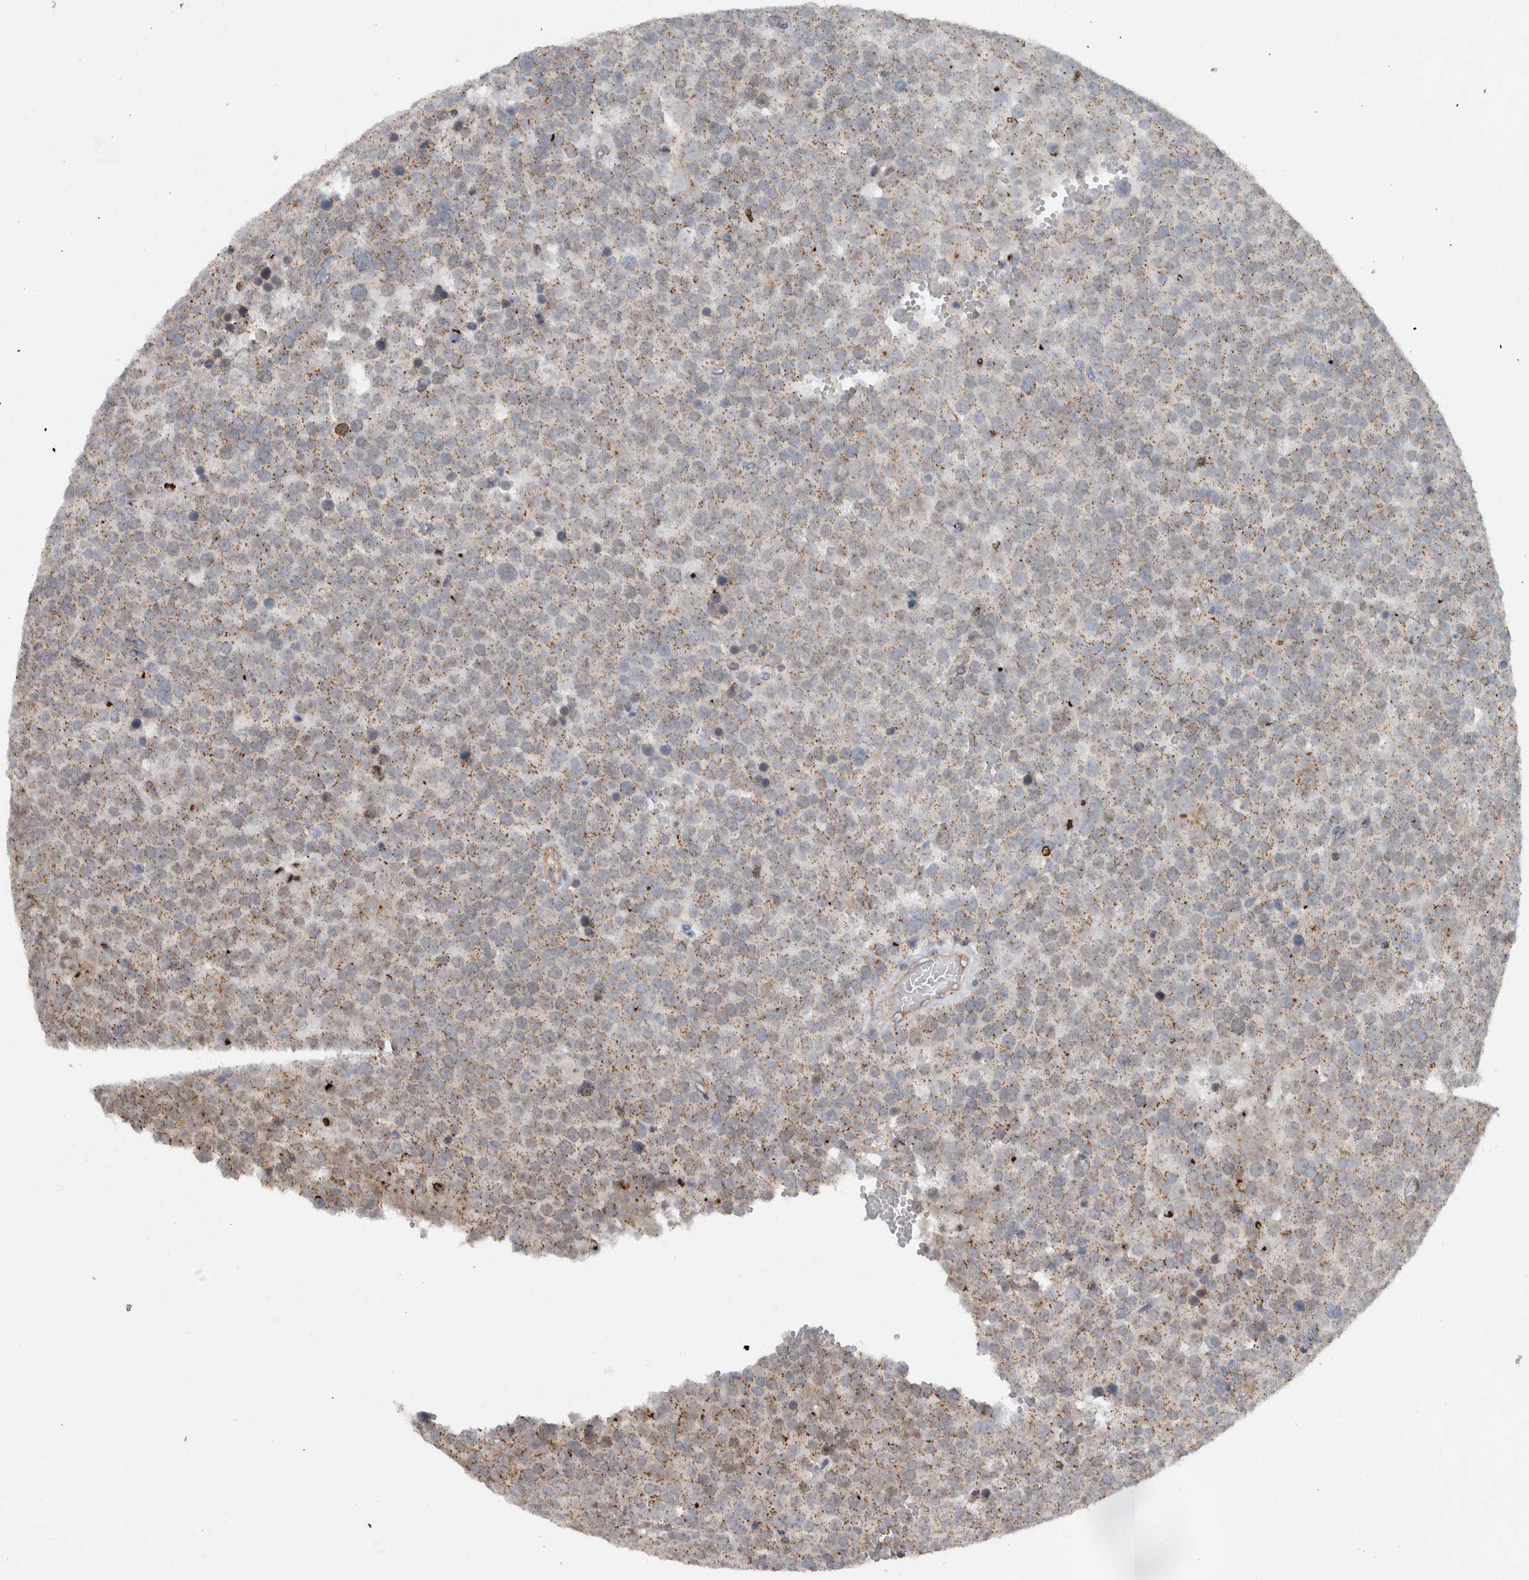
{"staining": {"intensity": "weak", "quantity": ">75%", "location": "cytoplasmic/membranous"}, "tissue": "testis cancer", "cell_type": "Tumor cells", "image_type": "cancer", "snomed": [{"axis": "morphology", "description": "Normal tissue, NOS"}, {"axis": "morphology", "description": "Seminoma, NOS"}, {"axis": "topography", "description": "Testis"}], "caption": "Immunohistochemistry (IHC) histopathology image of neoplastic tissue: human testis cancer stained using IHC demonstrates low levels of weak protein expression localized specifically in the cytoplasmic/membranous of tumor cells, appearing as a cytoplasmic/membranous brown color.", "gene": "MSL1", "patient": {"sex": "male", "age": 71}}